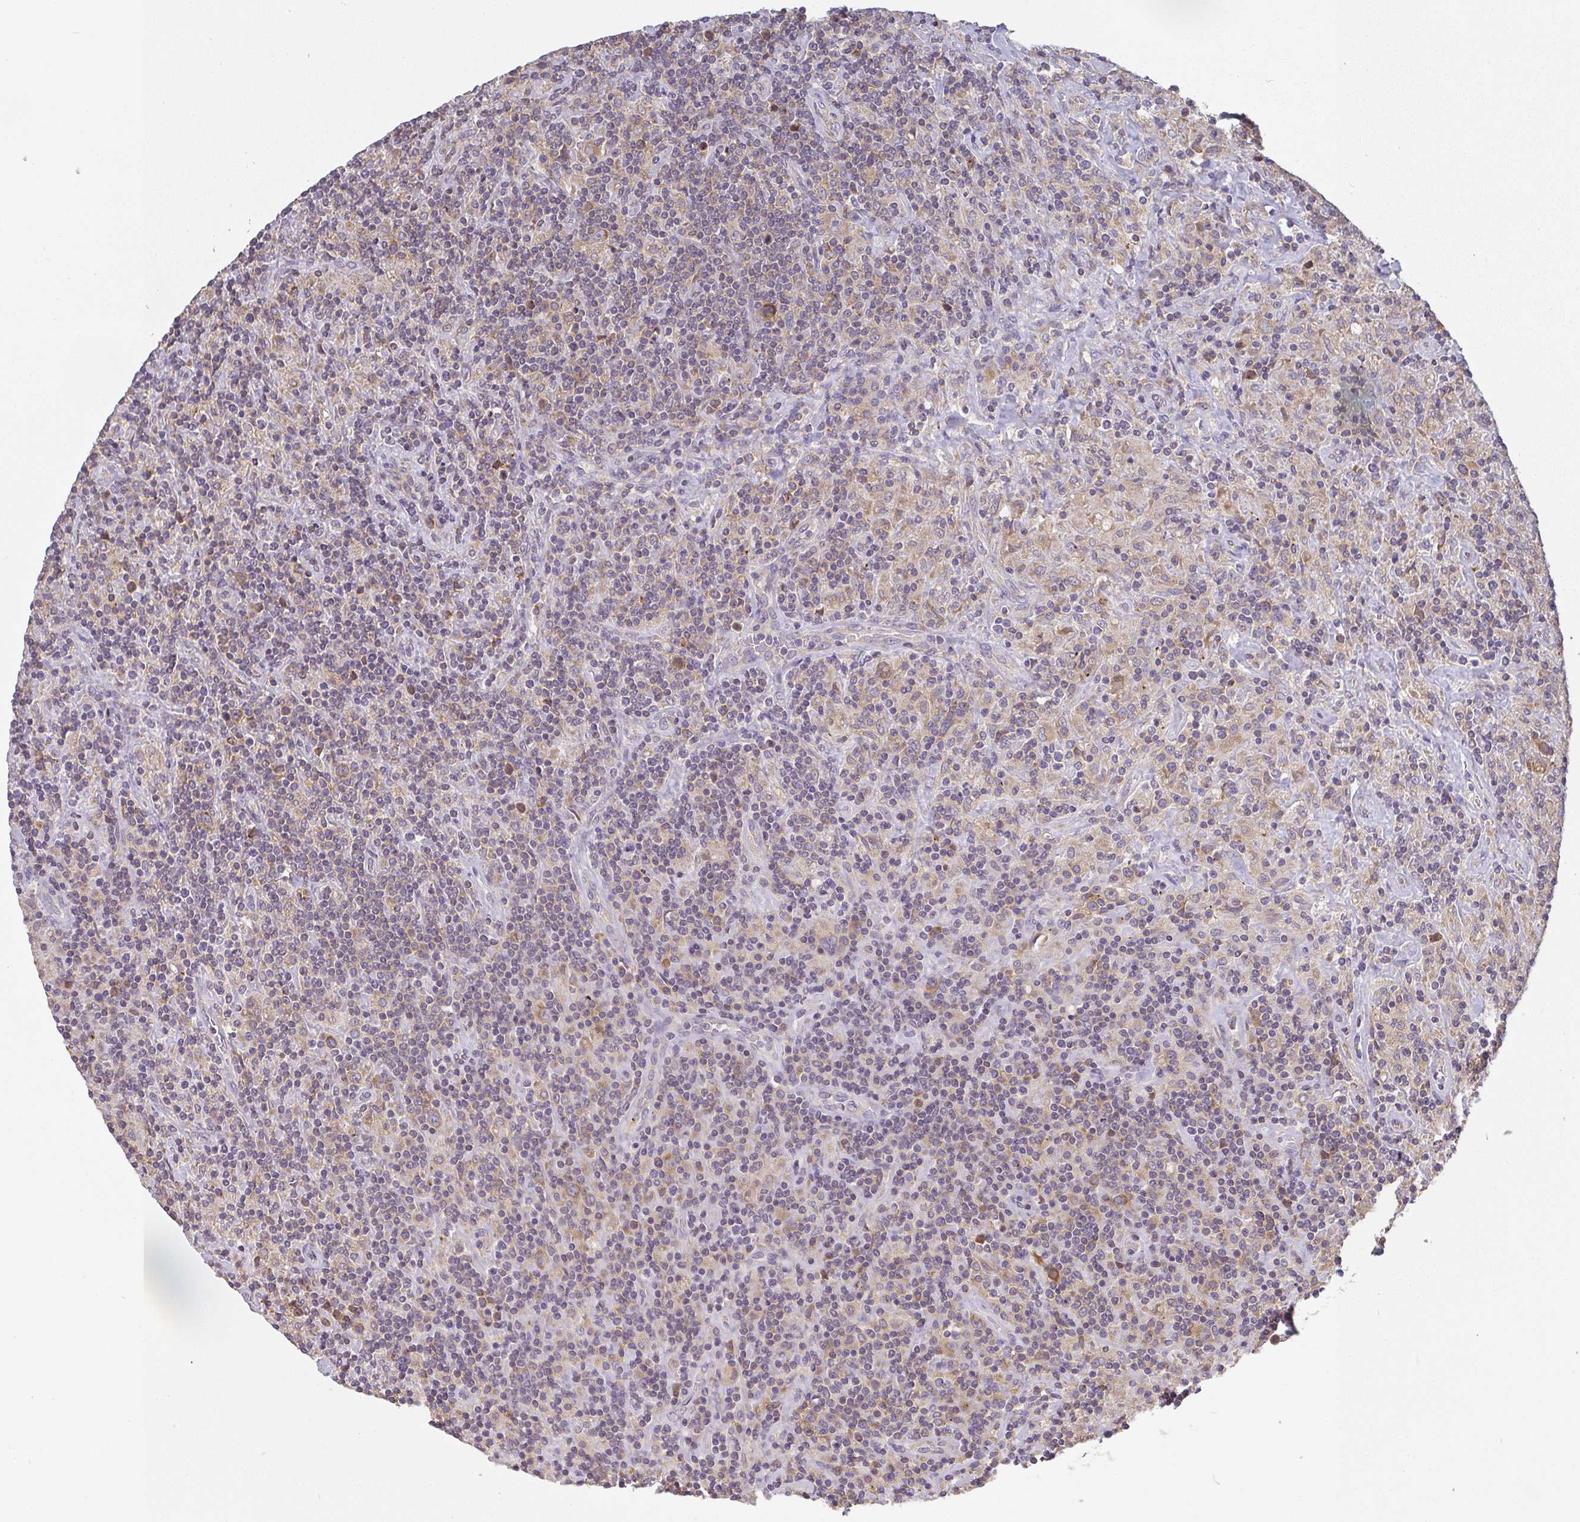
{"staining": {"intensity": "moderate", "quantity": ">75%", "location": "cytoplasmic/membranous"}, "tissue": "lymphoma", "cell_type": "Tumor cells", "image_type": "cancer", "snomed": [{"axis": "morphology", "description": "Hodgkin's disease, NOS"}, {"axis": "topography", "description": "Lymph node"}], "caption": "This photomicrograph reveals lymphoma stained with IHC to label a protein in brown. The cytoplasmic/membranous of tumor cells show moderate positivity for the protein. Nuclei are counter-stained blue.", "gene": "SLC35B3", "patient": {"sex": "male", "age": 70}}